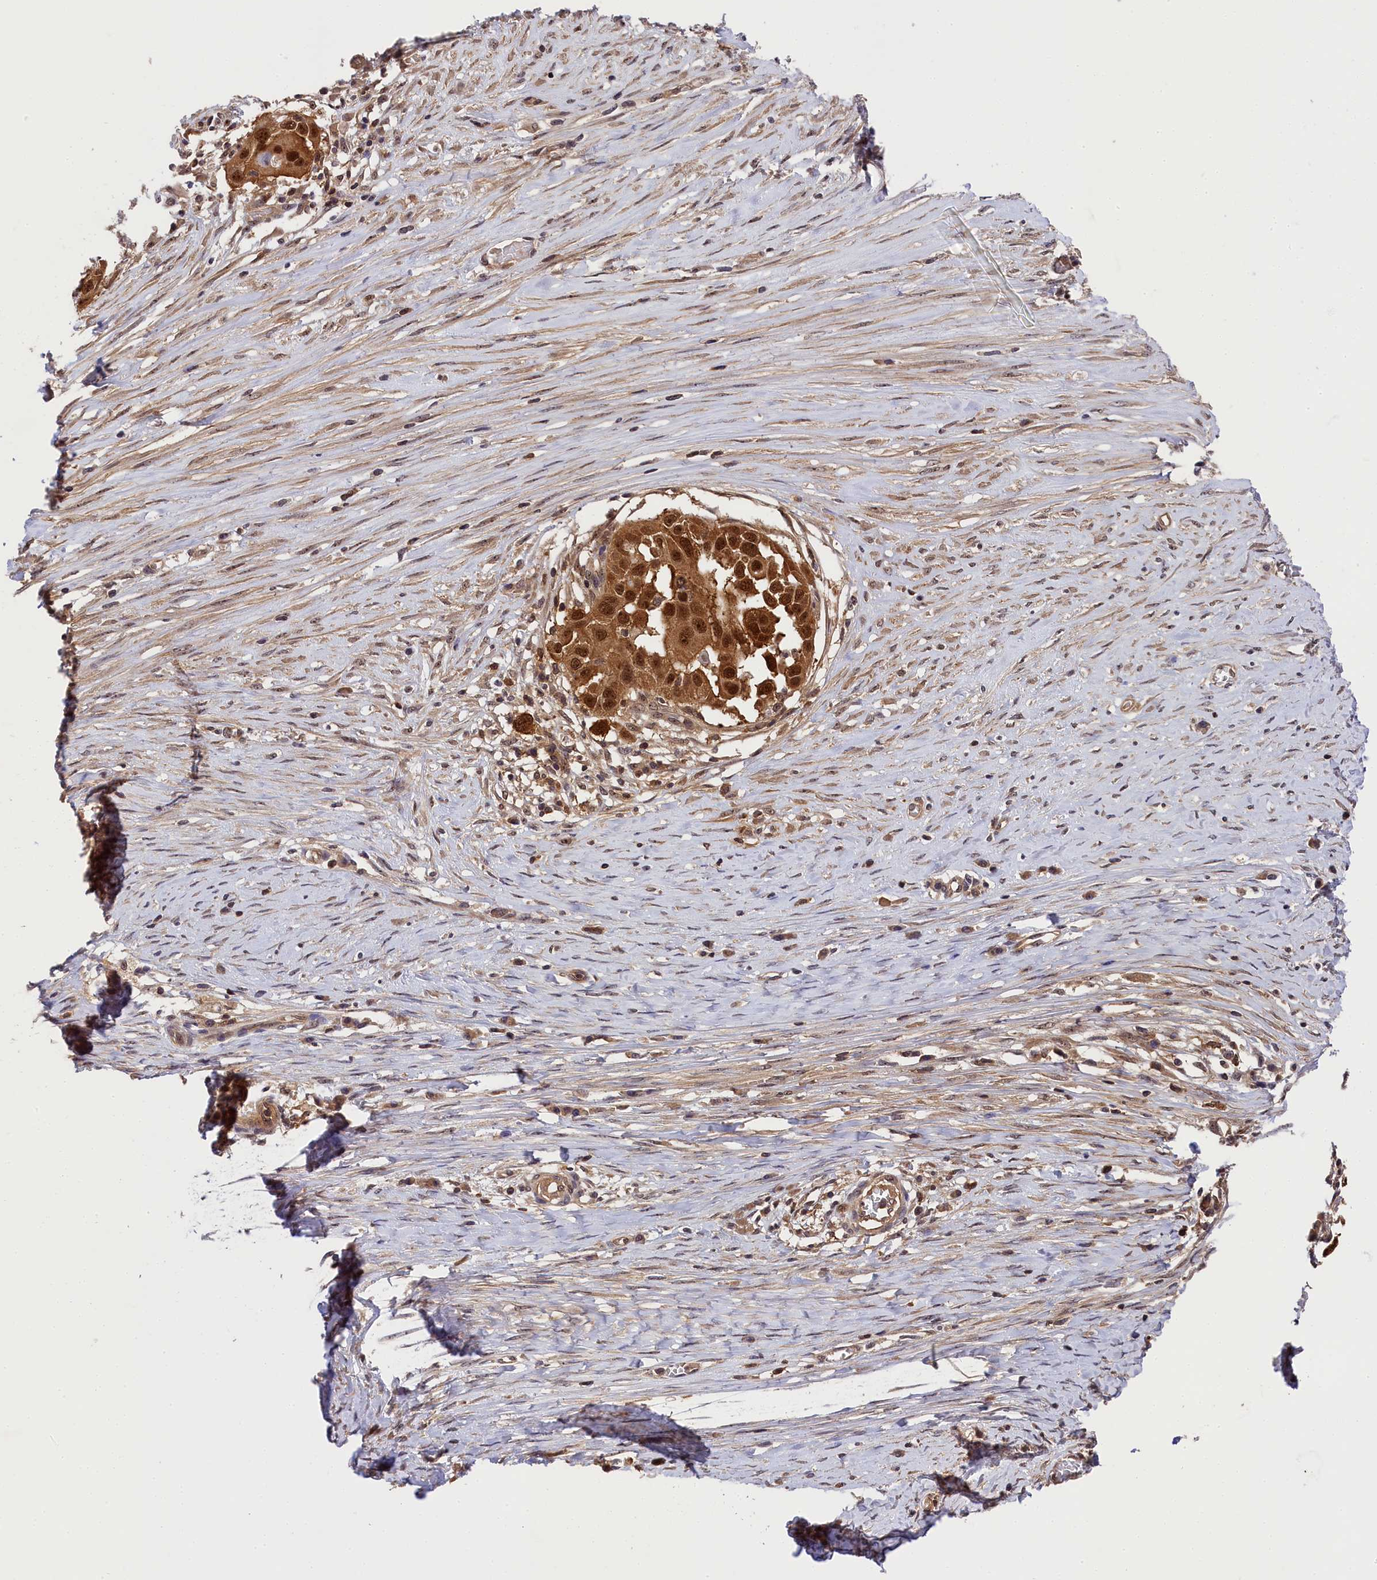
{"staining": {"intensity": "strong", "quantity": ">75%", "location": "cytoplasmic/membranous,nuclear"}, "tissue": "skin cancer", "cell_type": "Tumor cells", "image_type": "cancer", "snomed": [{"axis": "morphology", "description": "Squamous cell carcinoma, NOS"}, {"axis": "topography", "description": "Skin"}], "caption": "Skin squamous cell carcinoma stained for a protein (brown) displays strong cytoplasmic/membranous and nuclear positive positivity in approximately >75% of tumor cells.", "gene": "EIF6", "patient": {"sex": "female", "age": 44}}